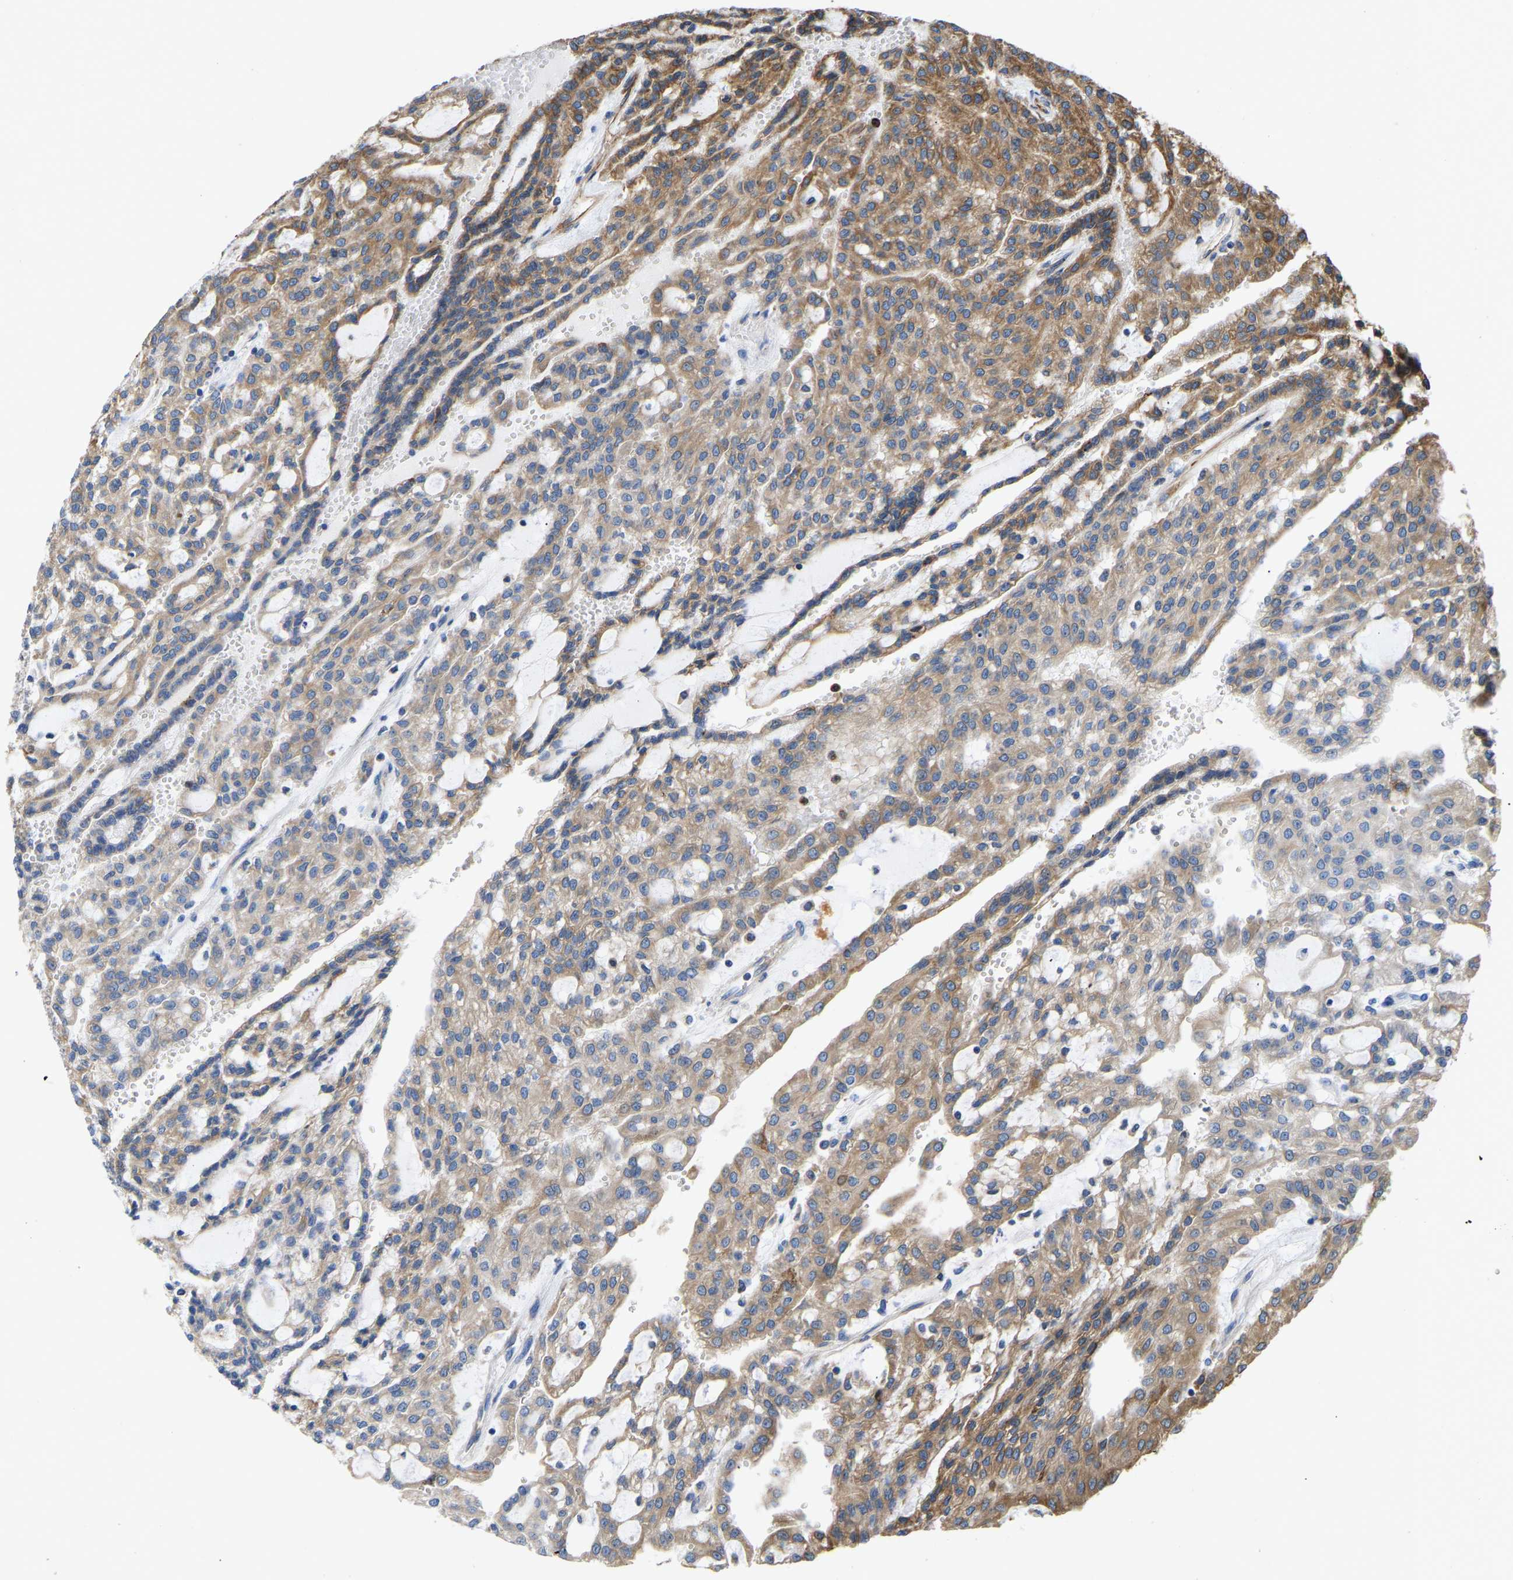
{"staining": {"intensity": "moderate", "quantity": ">75%", "location": "cytoplasmic/membranous"}, "tissue": "renal cancer", "cell_type": "Tumor cells", "image_type": "cancer", "snomed": [{"axis": "morphology", "description": "Adenocarcinoma, NOS"}, {"axis": "topography", "description": "Kidney"}], "caption": "Immunohistochemical staining of human renal cancer shows medium levels of moderate cytoplasmic/membranous protein positivity in about >75% of tumor cells.", "gene": "P4HB", "patient": {"sex": "male", "age": 63}}